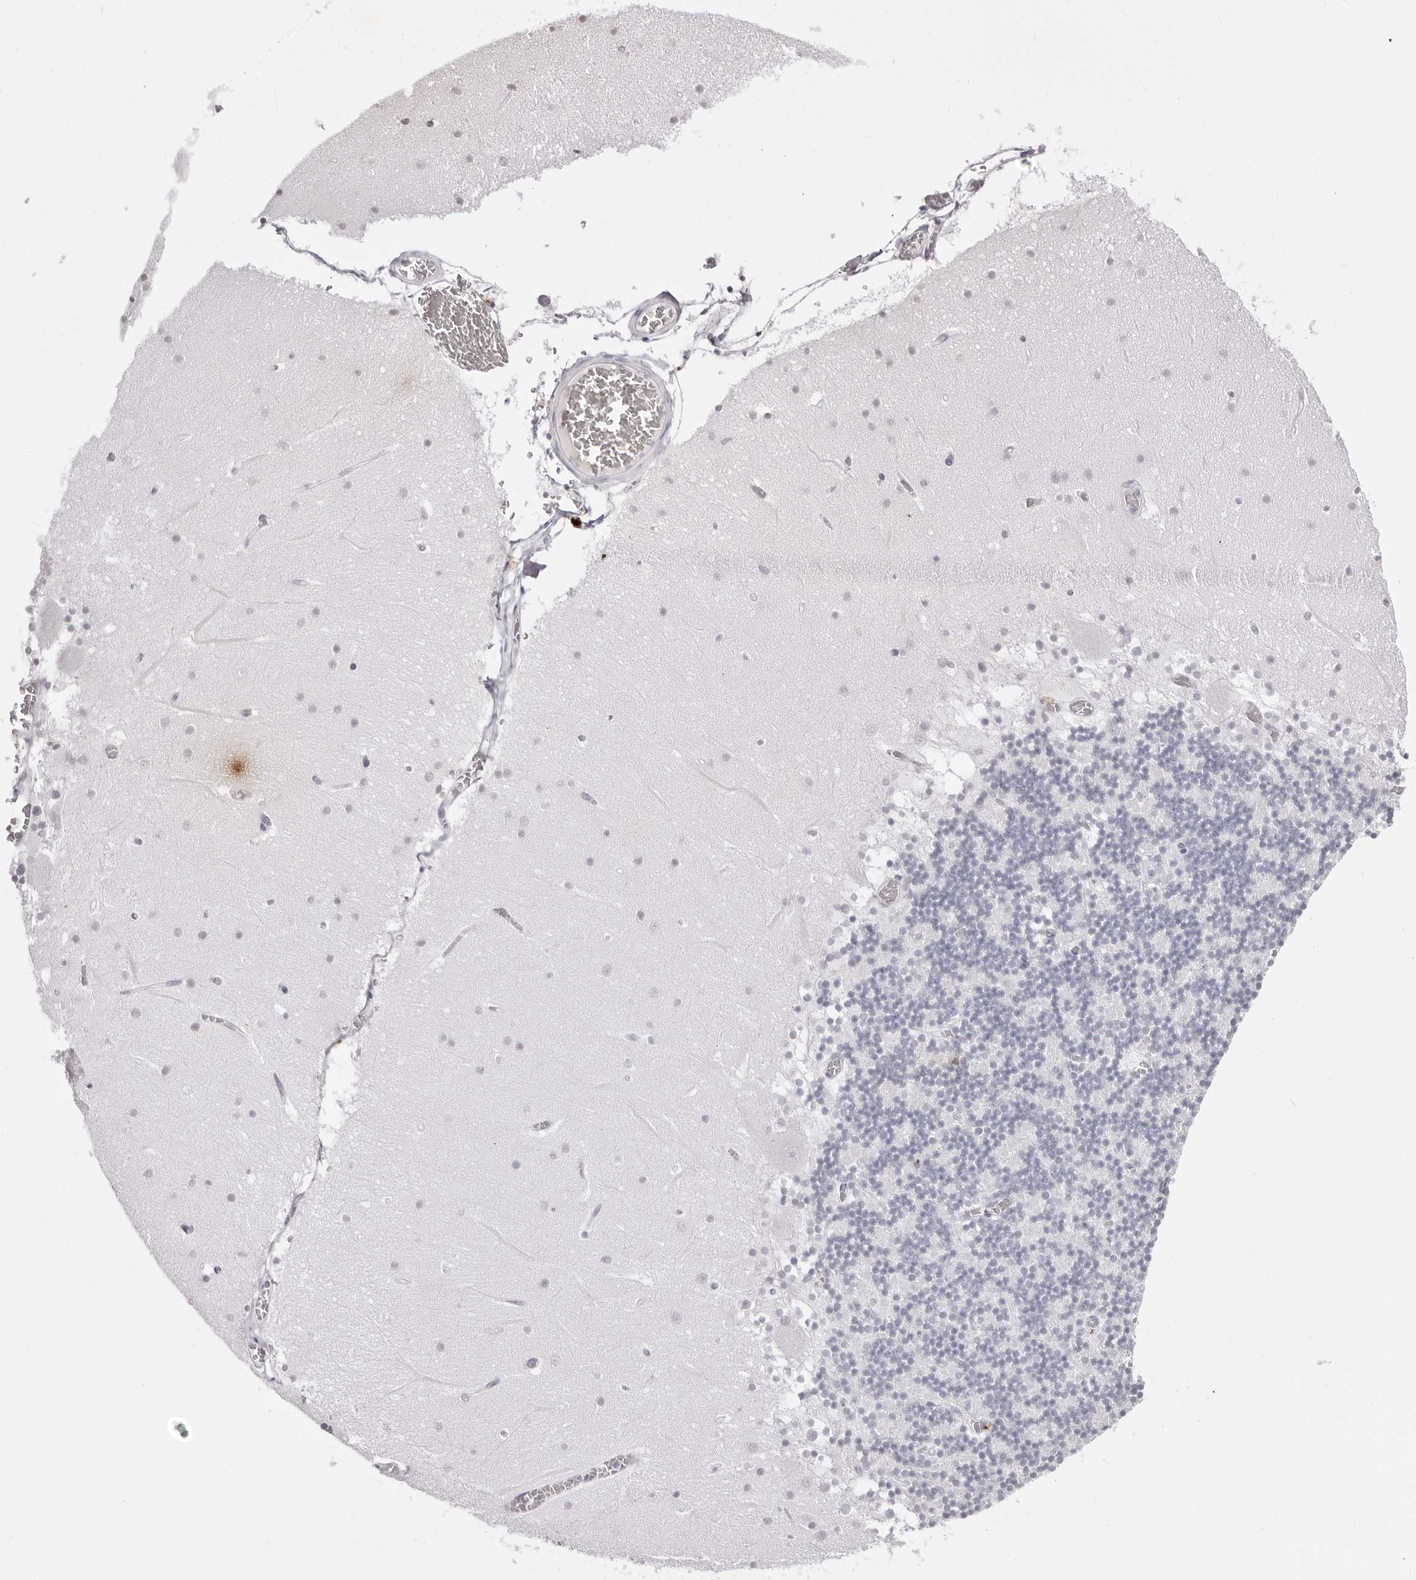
{"staining": {"intensity": "negative", "quantity": "none", "location": "none"}, "tissue": "cerebellum", "cell_type": "Cells in granular layer", "image_type": "normal", "snomed": [{"axis": "morphology", "description": "Normal tissue, NOS"}, {"axis": "topography", "description": "Cerebellum"}], "caption": "Photomicrograph shows no protein staining in cells in granular layer of unremarkable cerebellum.", "gene": "CST5", "patient": {"sex": "female", "age": 28}}